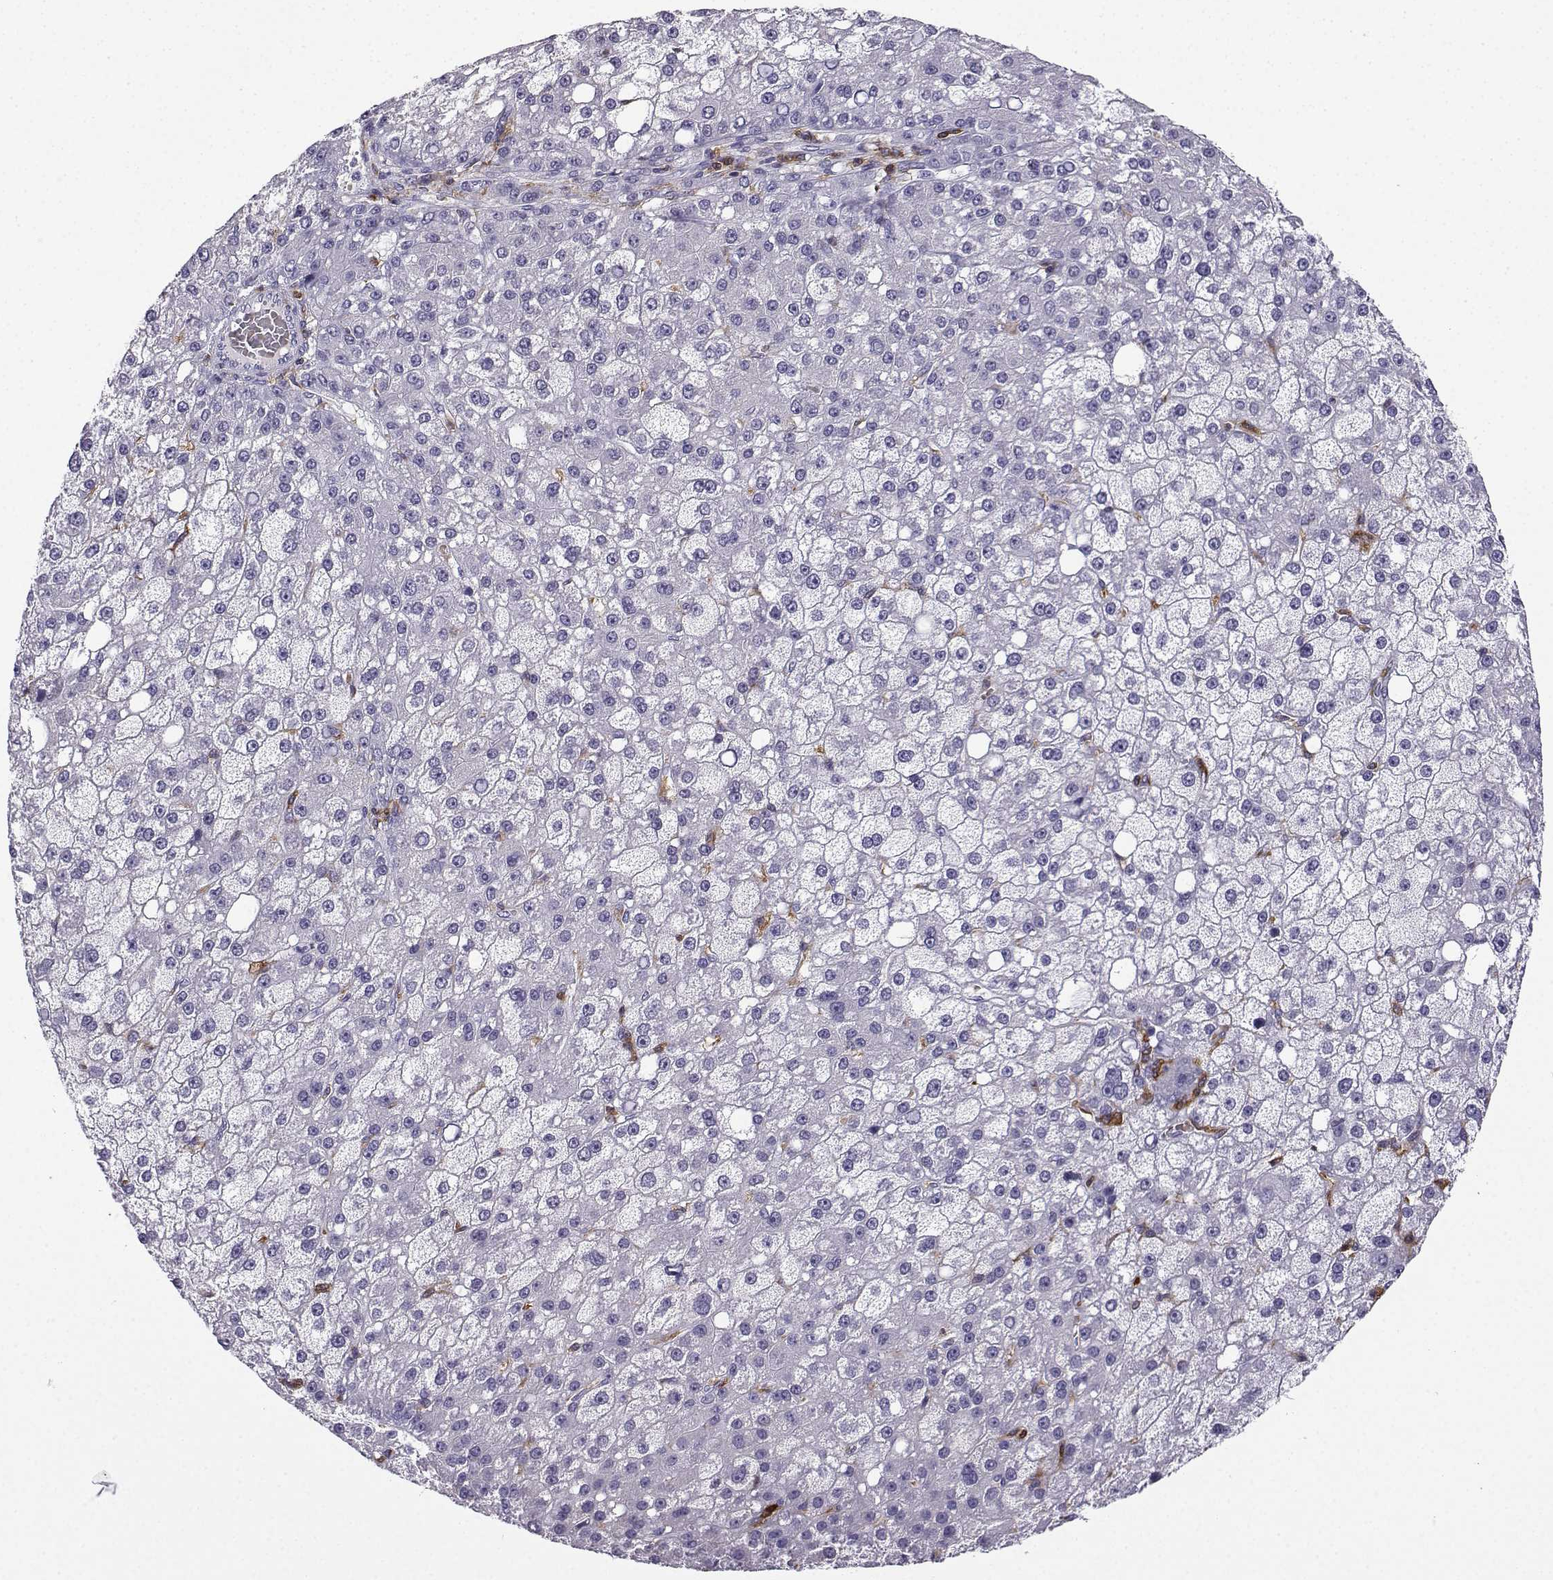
{"staining": {"intensity": "negative", "quantity": "none", "location": "none"}, "tissue": "liver cancer", "cell_type": "Tumor cells", "image_type": "cancer", "snomed": [{"axis": "morphology", "description": "Carcinoma, Hepatocellular, NOS"}, {"axis": "topography", "description": "Liver"}], "caption": "High power microscopy micrograph of an immunohistochemistry image of liver cancer (hepatocellular carcinoma), revealing no significant positivity in tumor cells.", "gene": "DOCK10", "patient": {"sex": "male", "age": 67}}